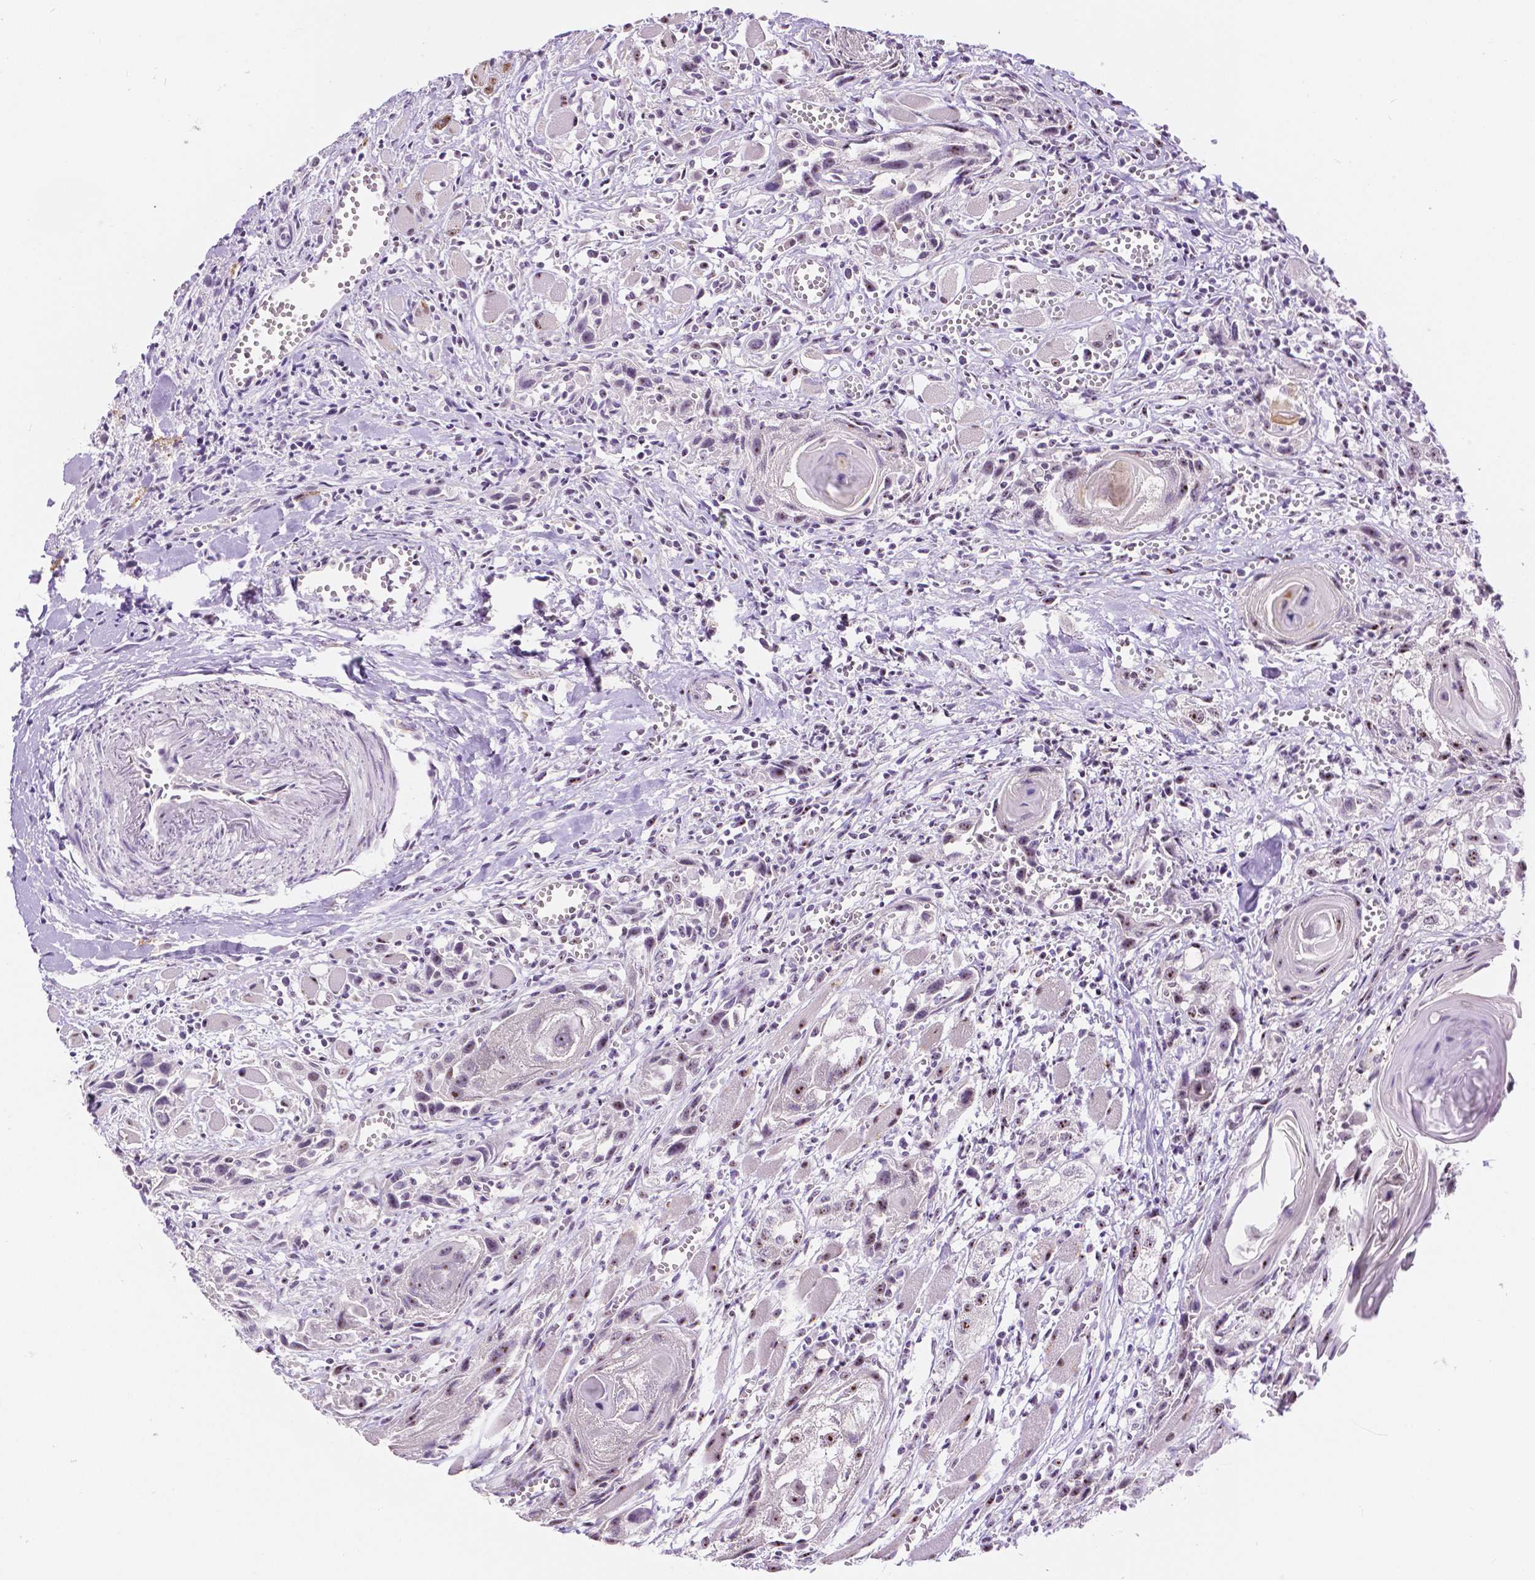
{"staining": {"intensity": "weak", "quantity": "<25%", "location": "nuclear"}, "tissue": "head and neck cancer", "cell_type": "Tumor cells", "image_type": "cancer", "snomed": [{"axis": "morphology", "description": "Squamous cell carcinoma, NOS"}, {"axis": "topography", "description": "Head-Neck"}], "caption": "The immunohistochemistry histopathology image has no significant positivity in tumor cells of head and neck cancer tissue. Brightfield microscopy of immunohistochemistry stained with DAB (3,3'-diaminobenzidine) (brown) and hematoxylin (blue), captured at high magnification.", "gene": "NHP2", "patient": {"sex": "female", "age": 80}}